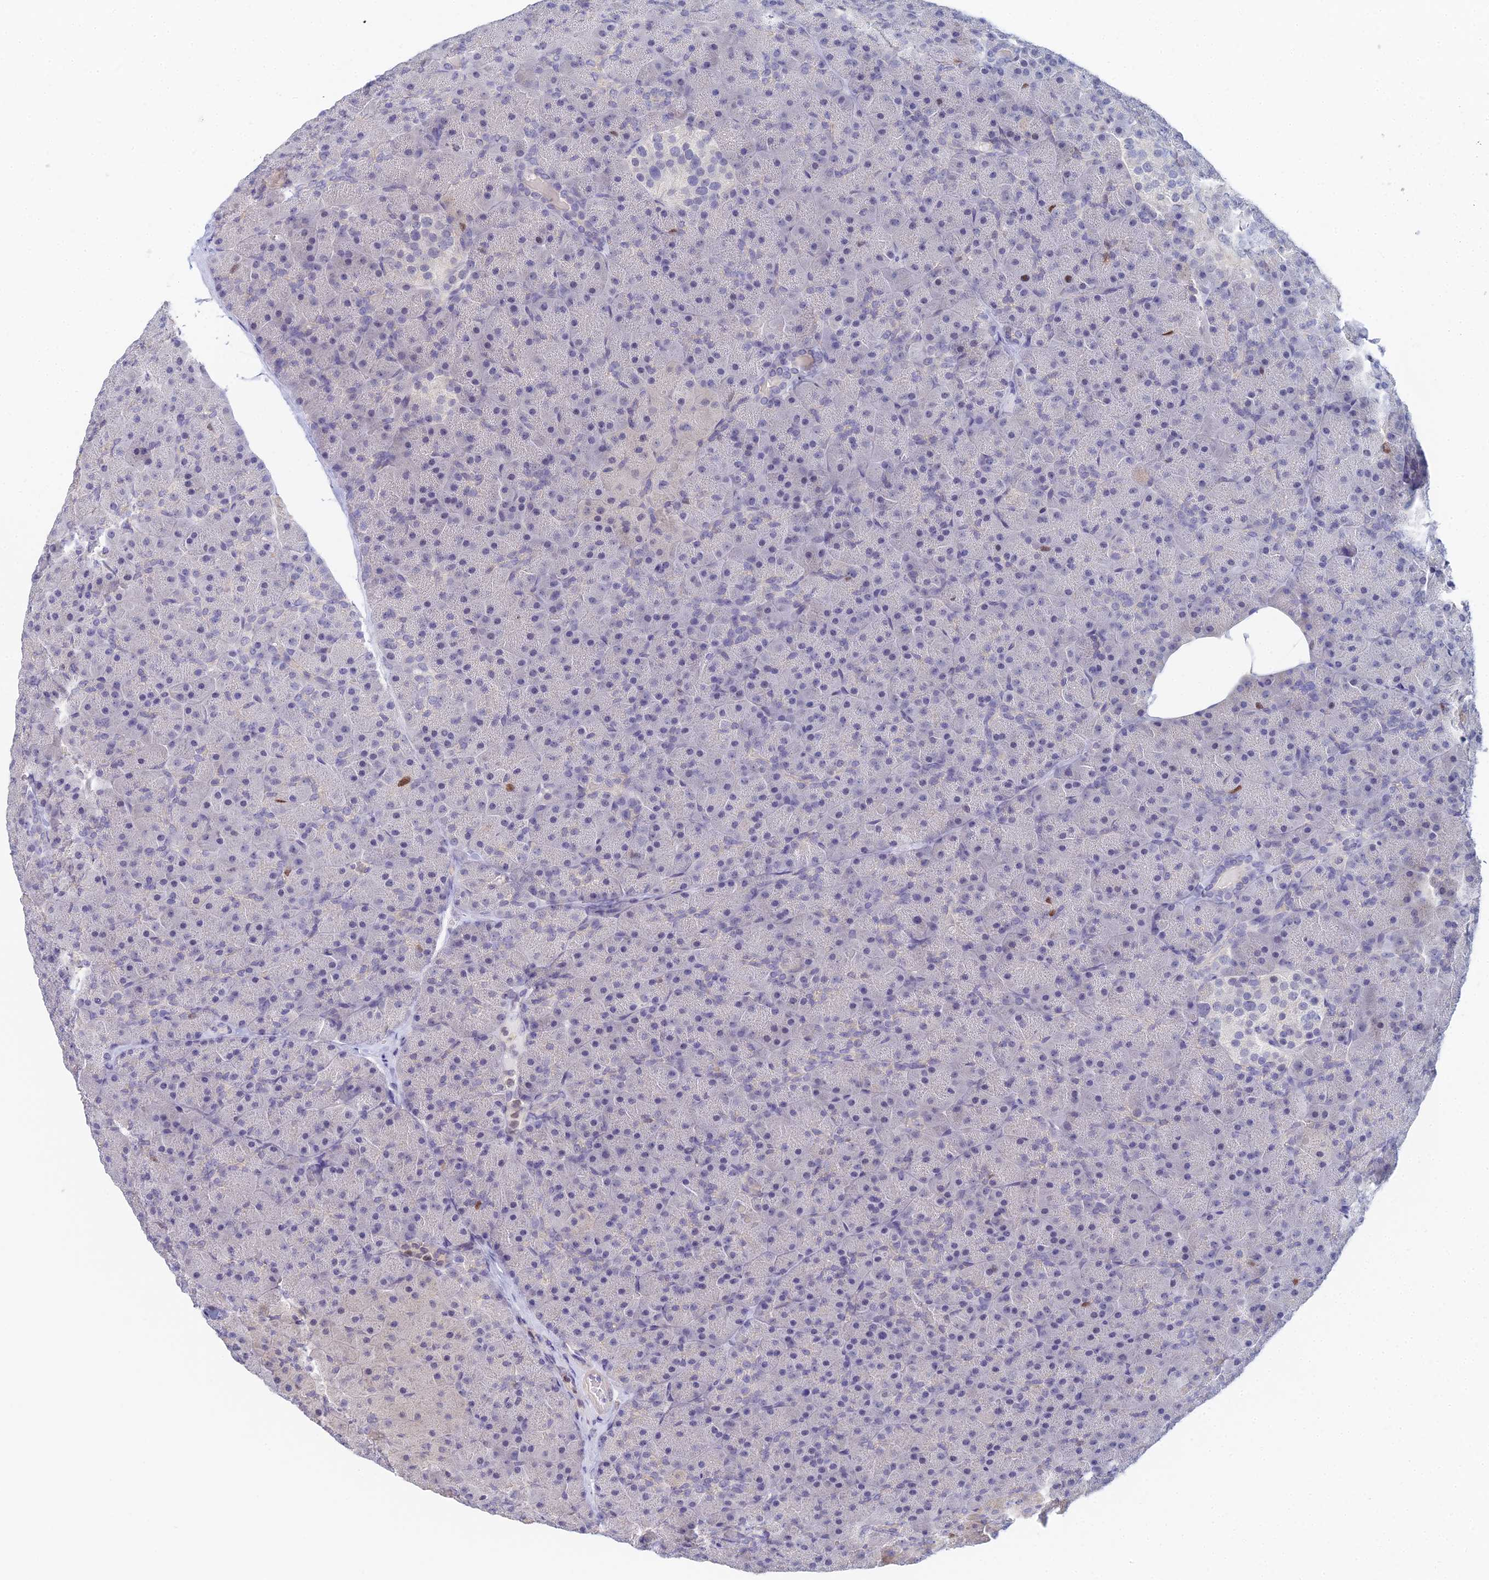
{"staining": {"intensity": "negative", "quantity": "none", "location": "none"}, "tissue": "pancreas", "cell_type": "Exocrine glandular cells", "image_type": "normal", "snomed": [{"axis": "morphology", "description": "Normal tissue, NOS"}, {"axis": "topography", "description": "Pancreas"}], "caption": "Immunohistochemical staining of unremarkable human pancreas demonstrates no significant positivity in exocrine glandular cells. (DAB immunohistochemistry visualized using brightfield microscopy, high magnification).", "gene": "MCM2", "patient": {"sex": "male", "age": 36}}